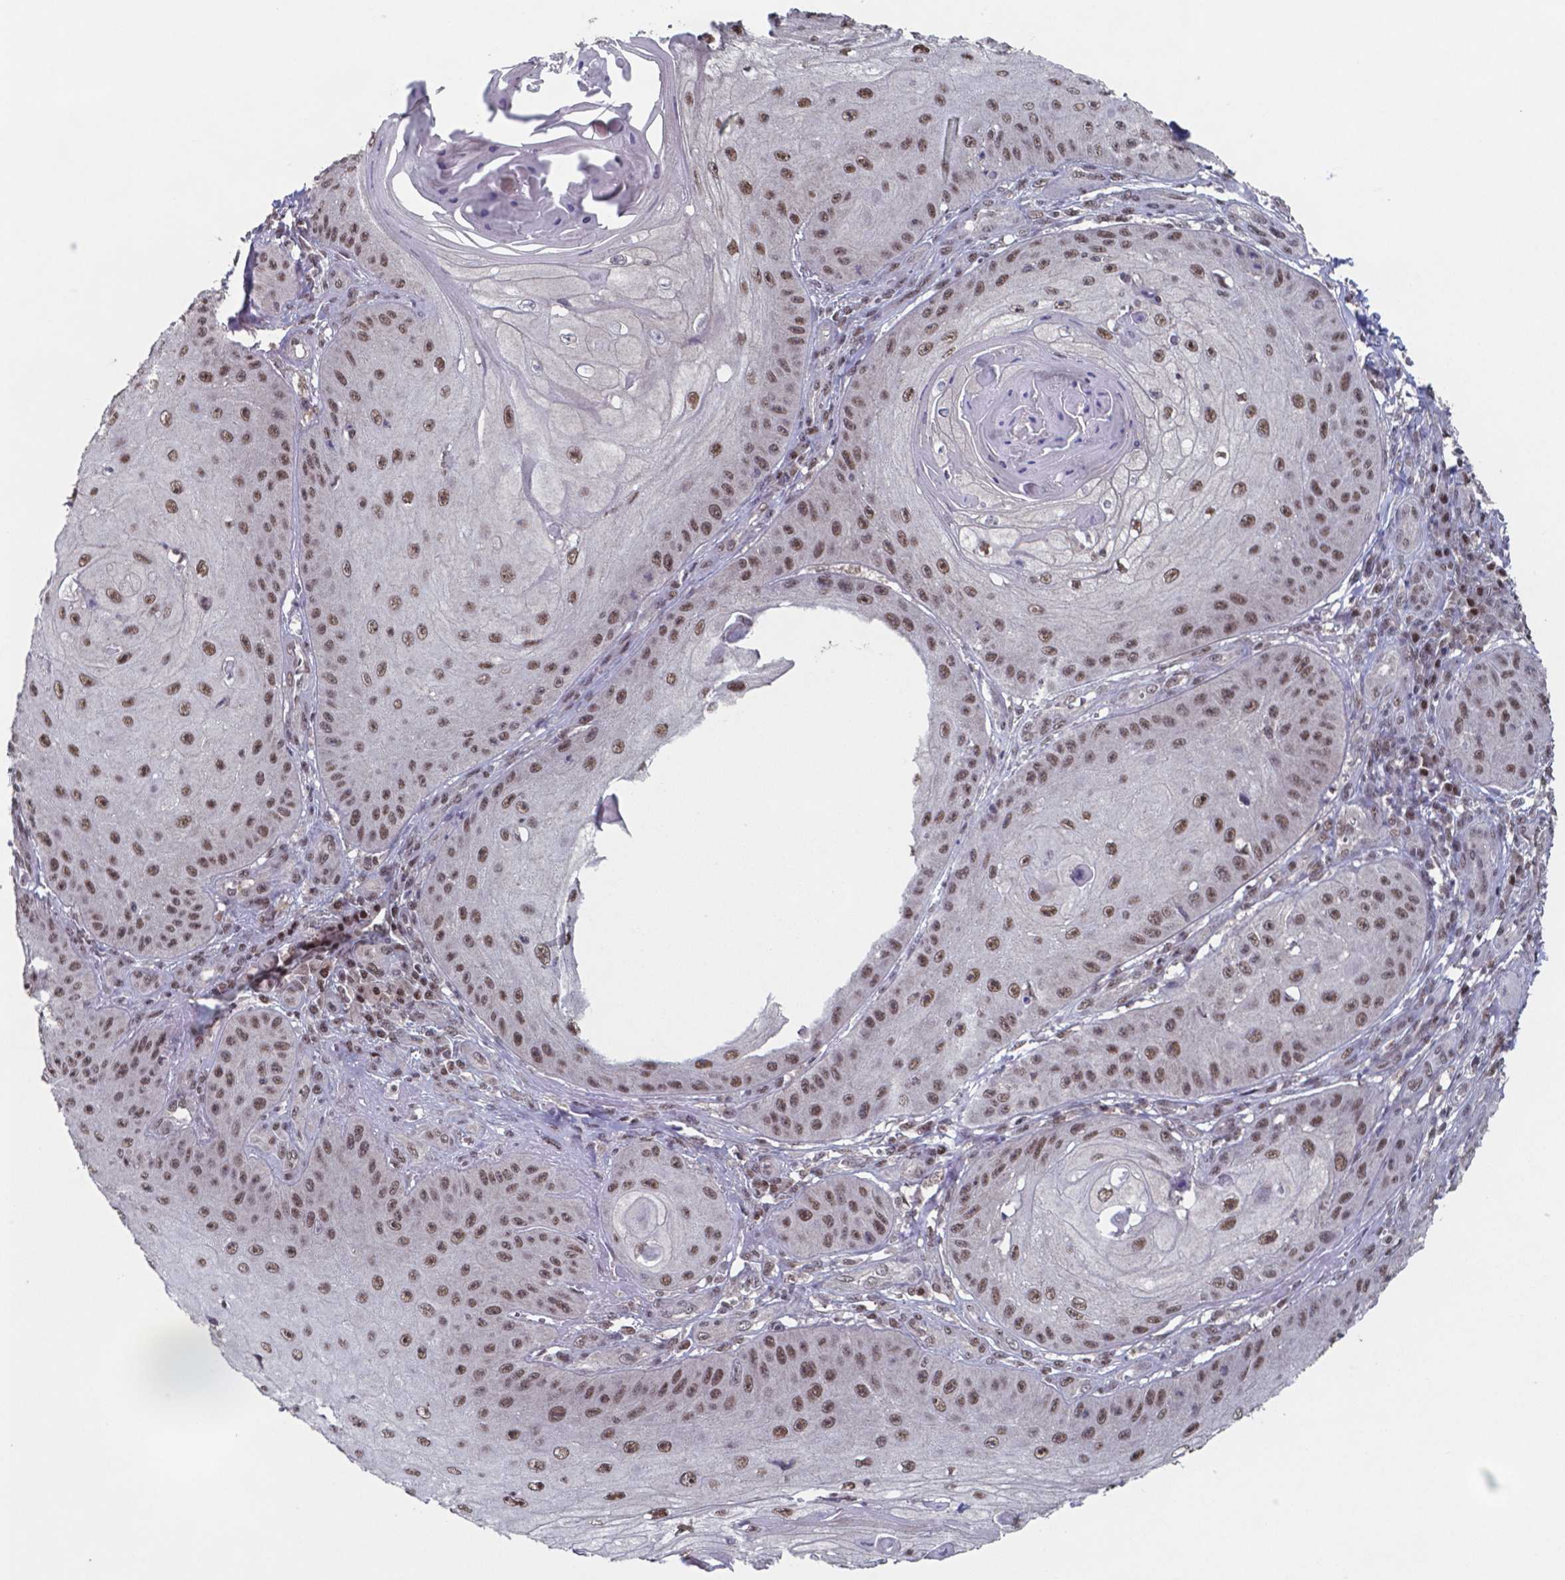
{"staining": {"intensity": "moderate", "quantity": ">75%", "location": "nuclear"}, "tissue": "skin cancer", "cell_type": "Tumor cells", "image_type": "cancer", "snomed": [{"axis": "morphology", "description": "Squamous cell carcinoma, NOS"}, {"axis": "topography", "description": "Skin"}], "caption": "There is medium levels of moderate nuclear expression in tumor cells of skin cancer (squamous cell carcinoma), as demonstrated by immunohistochemical staining (brown color).", "gene": "UBA1", "patient": {"sex": "male", "age": 70}}